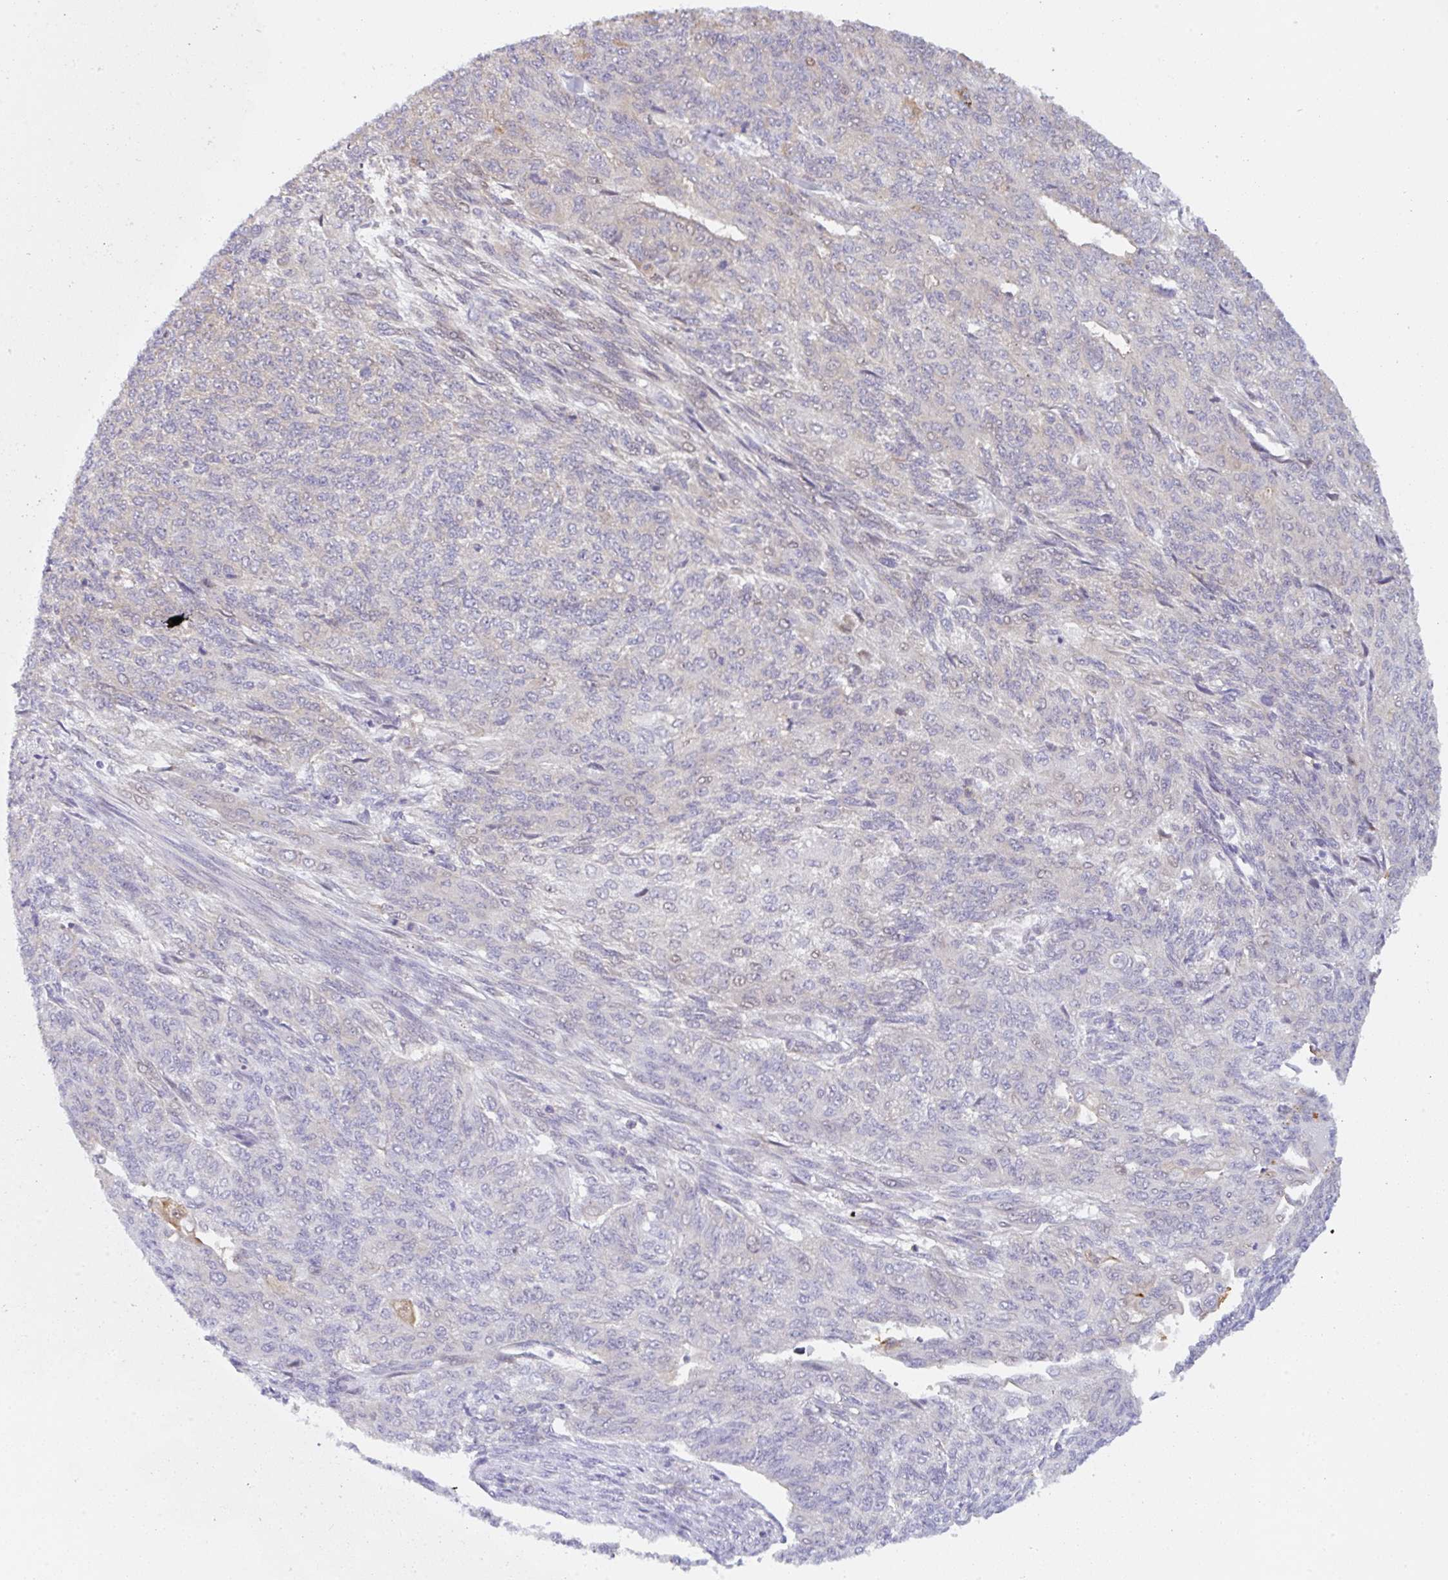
{"staining": {"intensity": "negative", "quantity": "none", "location": "none"}, "tissue": "endometrial cancer", "cell_type": "Tumor cells", "image_type": "cancer", "snomed": [{"axis": "morphology", "description": "Adenocarcinoma, NOS"}, {"axis": "topography", "description": "Endometrium"}], "caption": "Endometrial cancer was stained to show a protein in brown. There is no significant expression in tumor cells.", "gene": "TBPL2", "patient": {"sex": "female", "age": 32}}